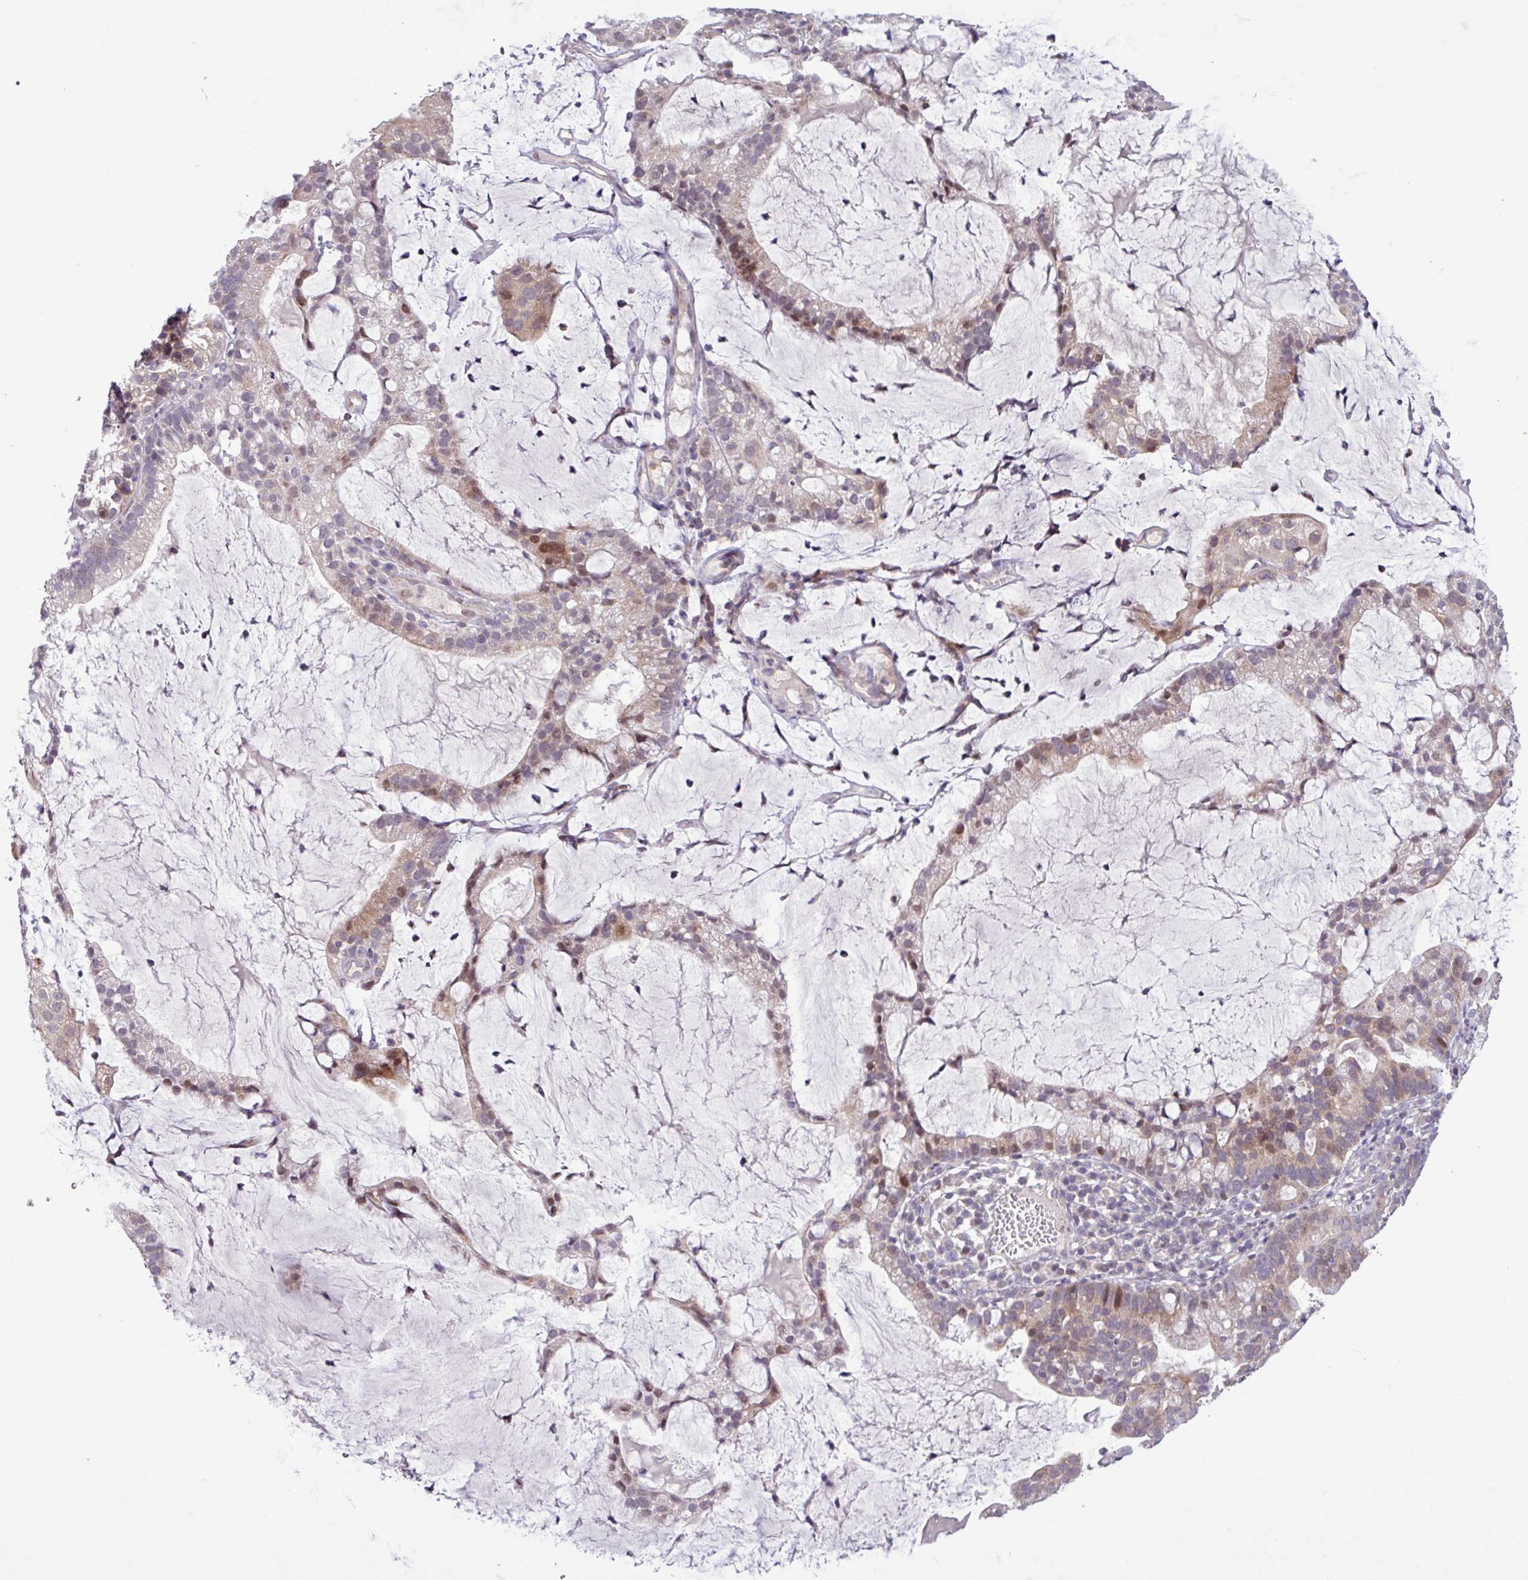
{"staining": {"intensity": "moderate", "quantity": "25%-75%", "location": "cytoplasmic/membranous,nuclear"}, "tissue": "cervical cancer", "cell_type": "Tumor cells", "image_type": "cancer", "snomed": [{"axis": "morphology", "description": "Adenocarcinoma, NOS"}, {"axis": "topography", "description": "Cervix"}], "caption": "Cervical cancer stained for a protein (brown) shows moderate cytoplasmic/membranous and nuclear positive positivity in approximately 25%-75% of tumor cells.", "gene": "RTL3", "patient": {"sex": "female", "age": 41}}